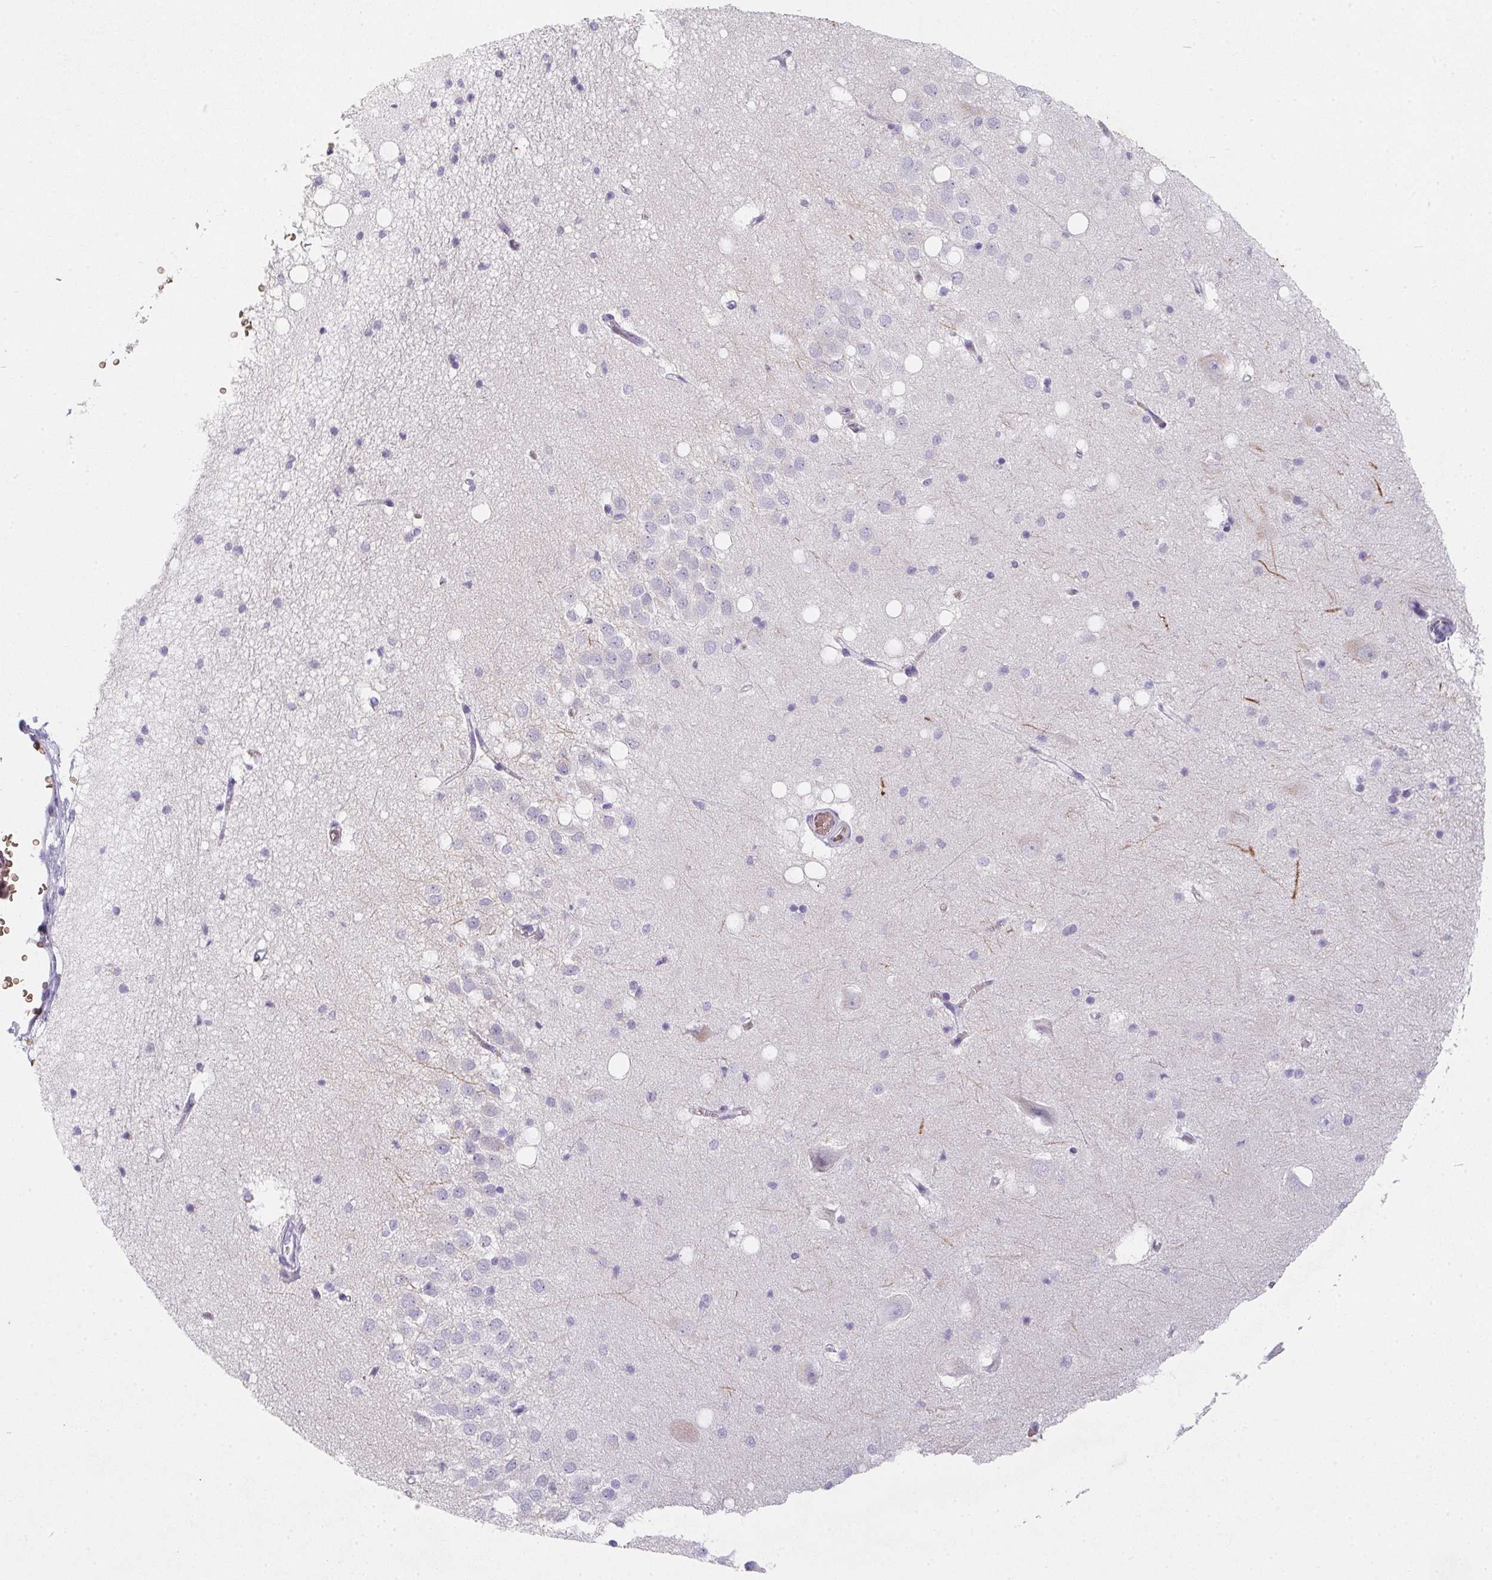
{"staining": {"intensity": "negative", "quantity": "none", "location": "none"}, "tissue": "hippocampus", "cell_type": "Glial cells", "image_type": "normal", "snomed": [{"axis": "morphology", "description": "Normal tissue, NOS"}, {"axis": "topography", "description": "Hippocampus"}], "caption": "This is an immunohistochemistry (IHC) image of unremarkable human hippocampus. There is no positivity in glial cells.", "gene": "DCD", "patient": {"sex": "male", "age": 58}}